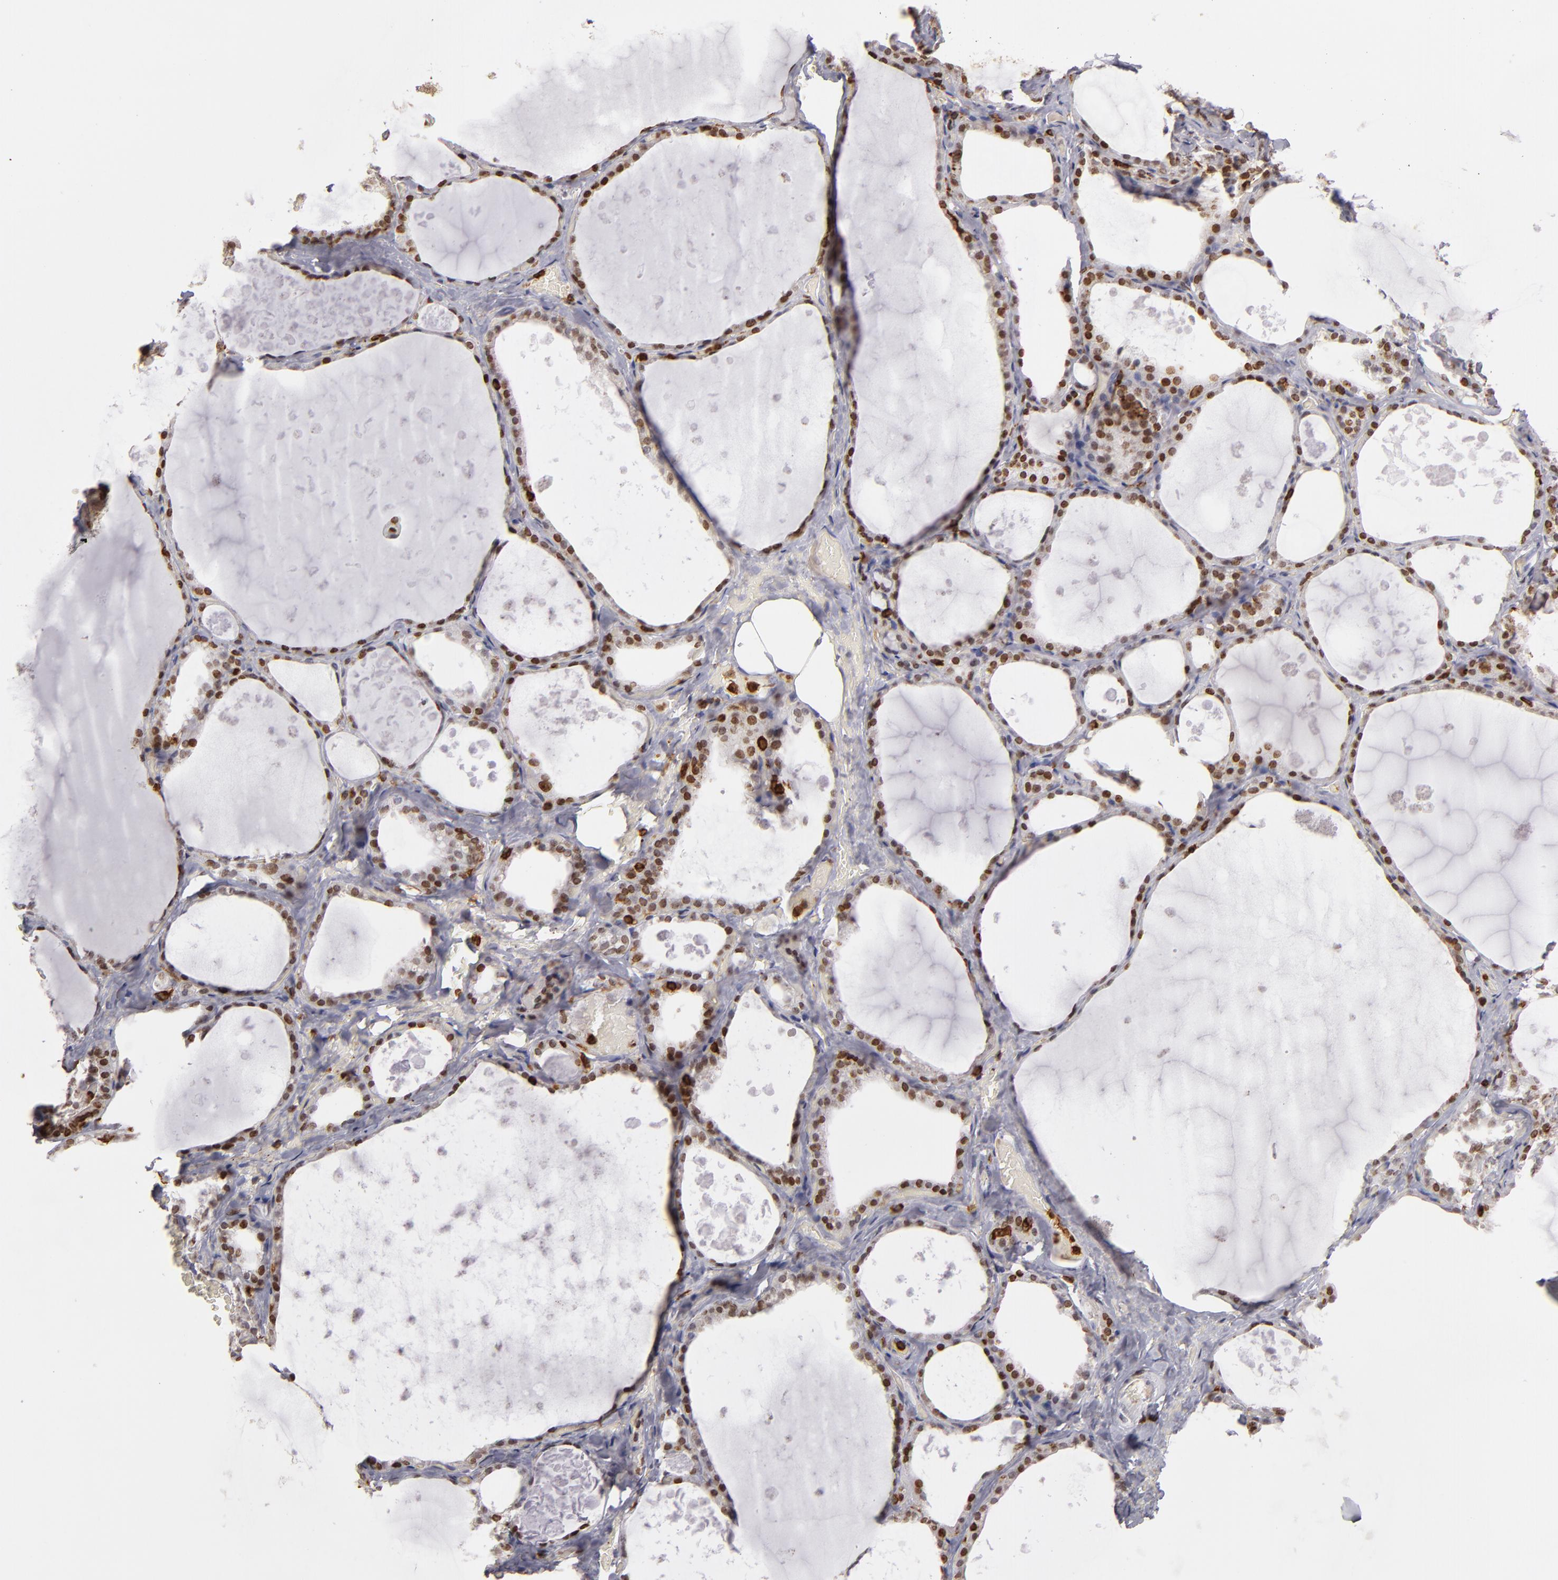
{"staining": {"intensity": "moderate", "quantity": "25%-75%", "location": "nuclear"}, "tissue": "thyroid gland", "cell_type": "Glandular cells", "image_type": "normal", "snomed": [{"axis": "morphology", "description": "Normal tissue, NOS"}, {"axis": "topography", "description": "Thyroid gland"}], "caption": "A brown stain labels moderate nuclear expression of a protein in glandular cells of normal human thyroid gland.", "gene": "WAS", "patient": {"sex": "male", "age": 61}}